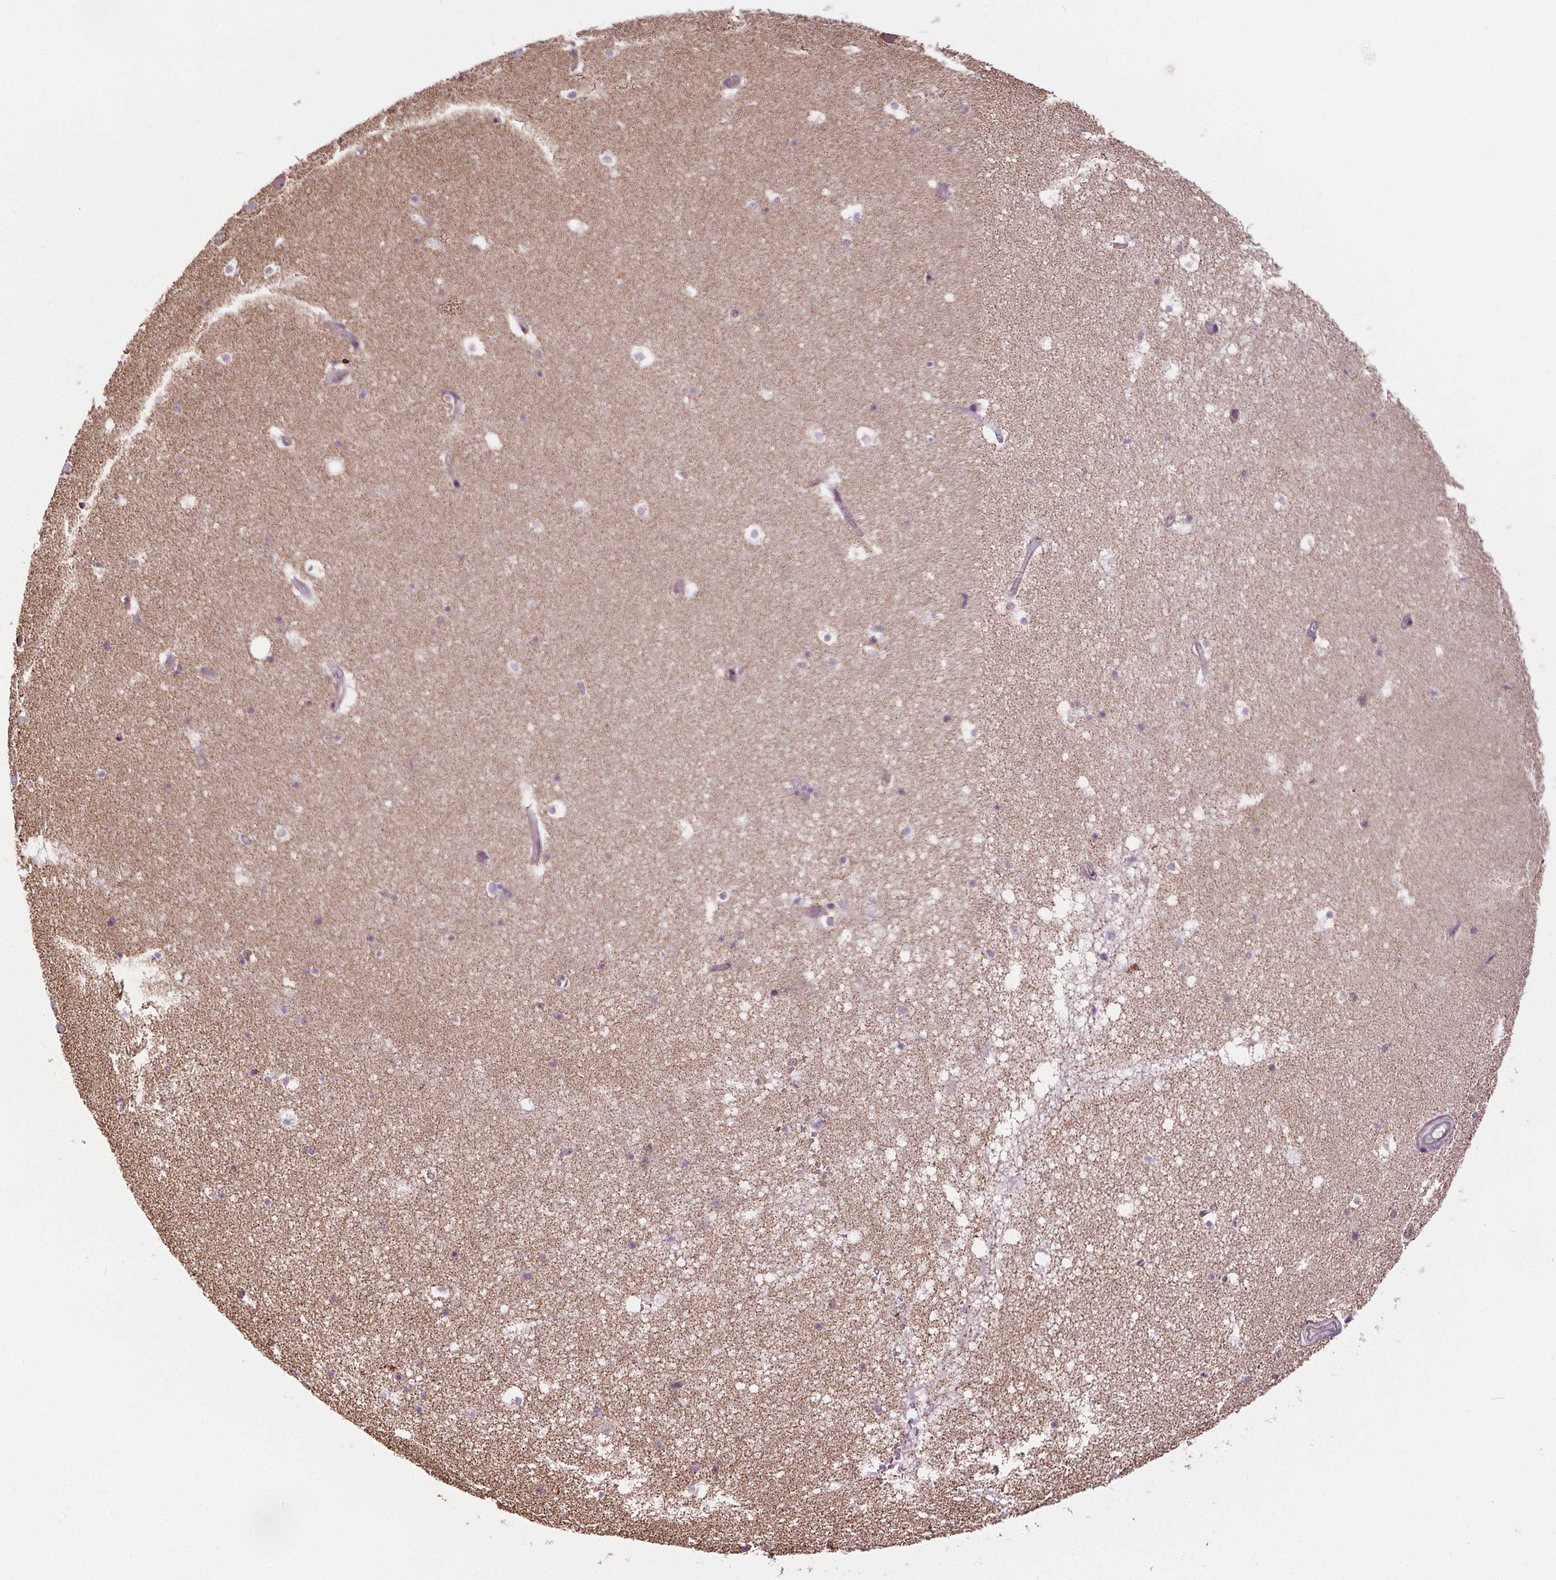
{"staining": {"intensity": "negative", "quantity": "none", "location": "none"}, "tissue": "hippocampus", "cell_type": "Glial cells", "image_type": "normal", "snomed": [{"axis": "morphology", "description": "Normal tissue, NOS"}, {"axis": "topography", "description": "Hippocampus"}], "caption": "The photomicrograph demonstrates no staining of glial cells in normal hippocampus. The staining is performed using DAB (3,3'-diaminobenzidine) brown chromogen with nuclei counter-stained in using hematoxylin.", "gene": "ZNF548", "patient": {"sex": "male", "age": 26}}